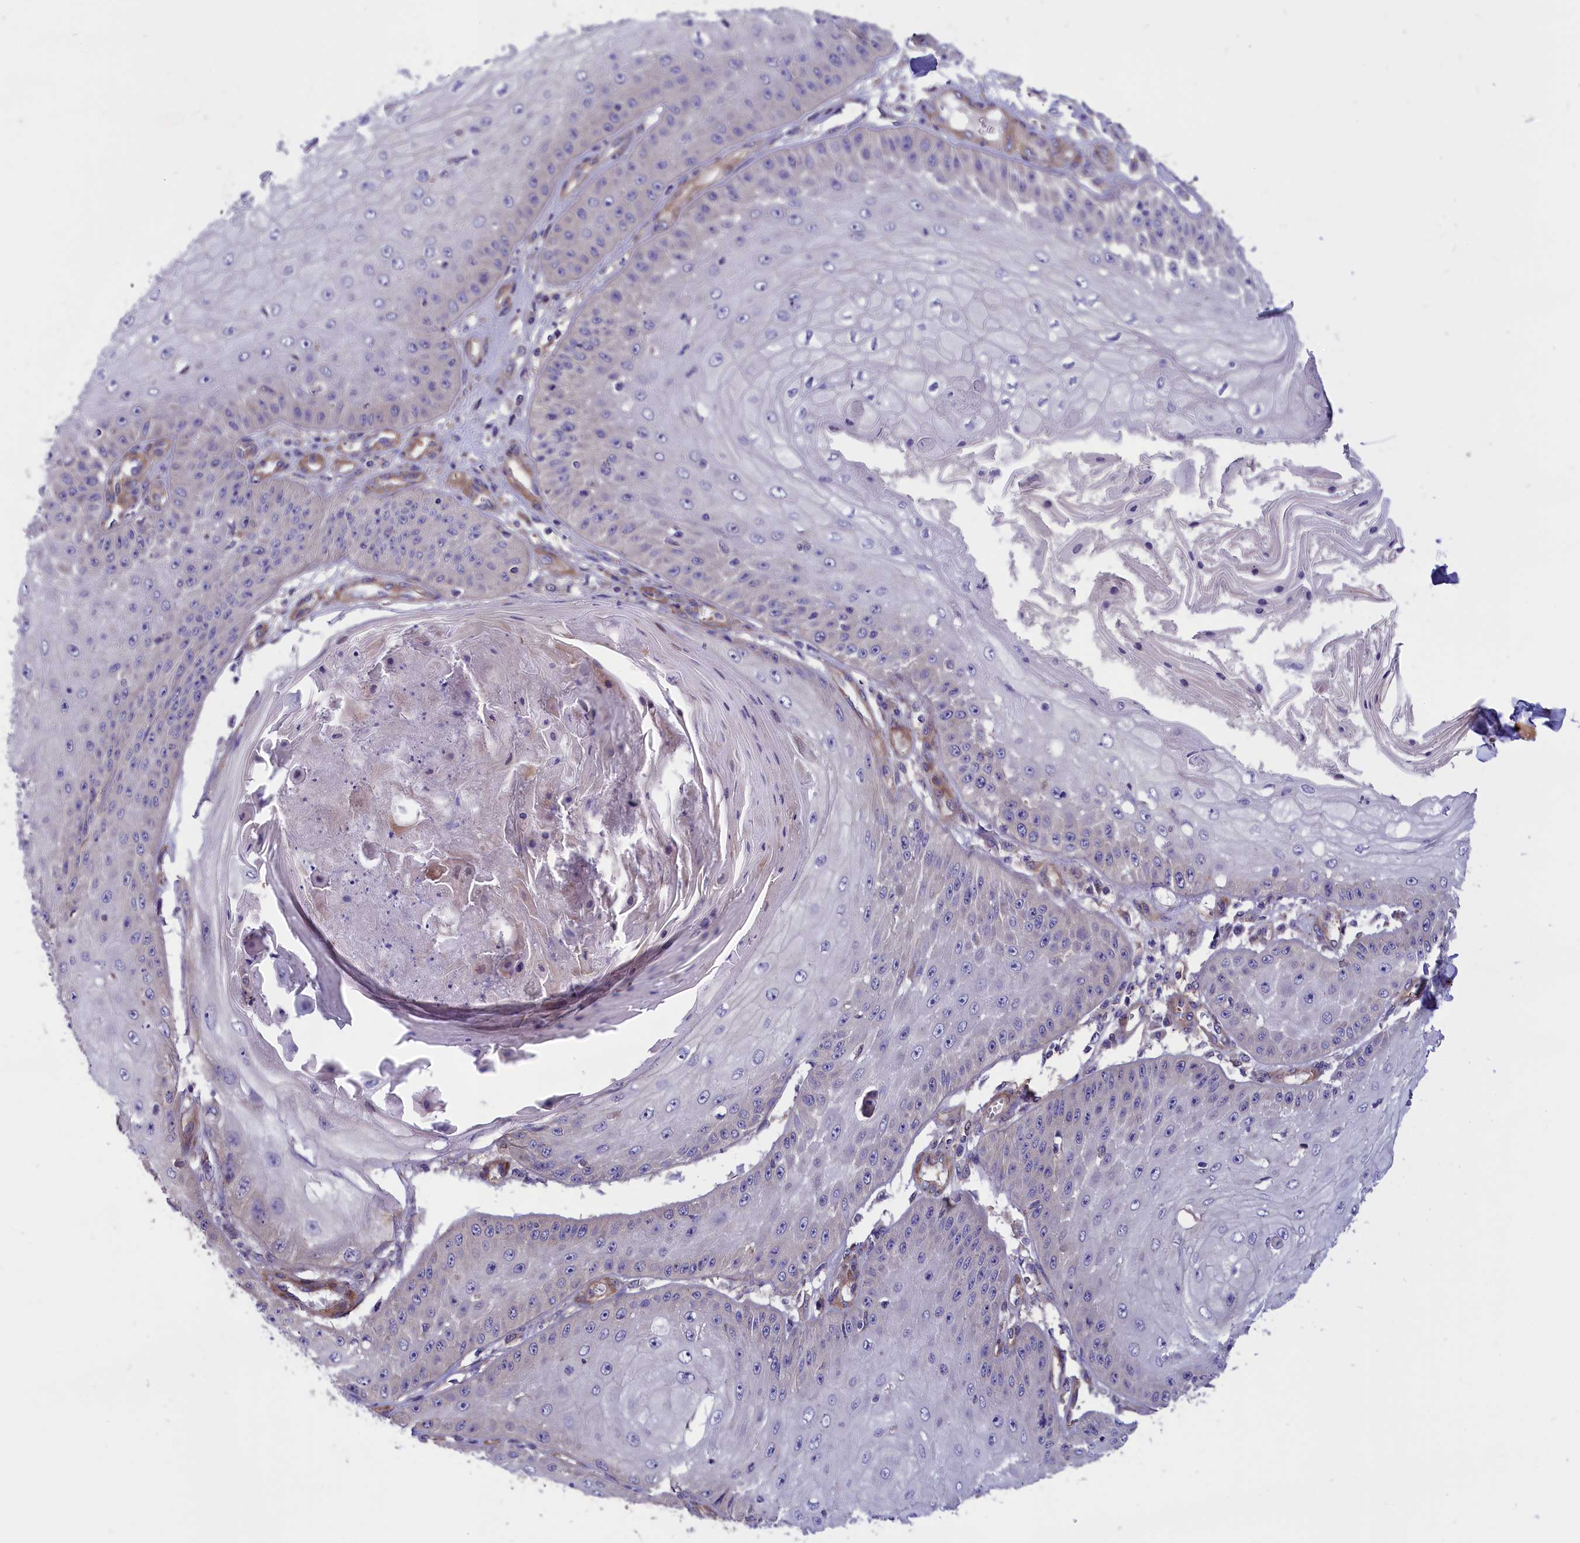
{"staining": {"intensity": "negative", "quantity": "none", "location": "none"}, "tissue": "skin cancer", "cell_type": "Tumor cells", "image_type": "cancer", "snomed": [{"axis": "morphology", "description": "Squamous cell carcinoma, NOS"}, {"axis": "topography", "description": "Skin"}], "caption": "Immunohistochemical staining of skin cancer (squamous cell carcinoma) reveals no significant expression in tumor cells.", "gene": "AMDHD2", "patient": {"sex": "male", "age": 70}}